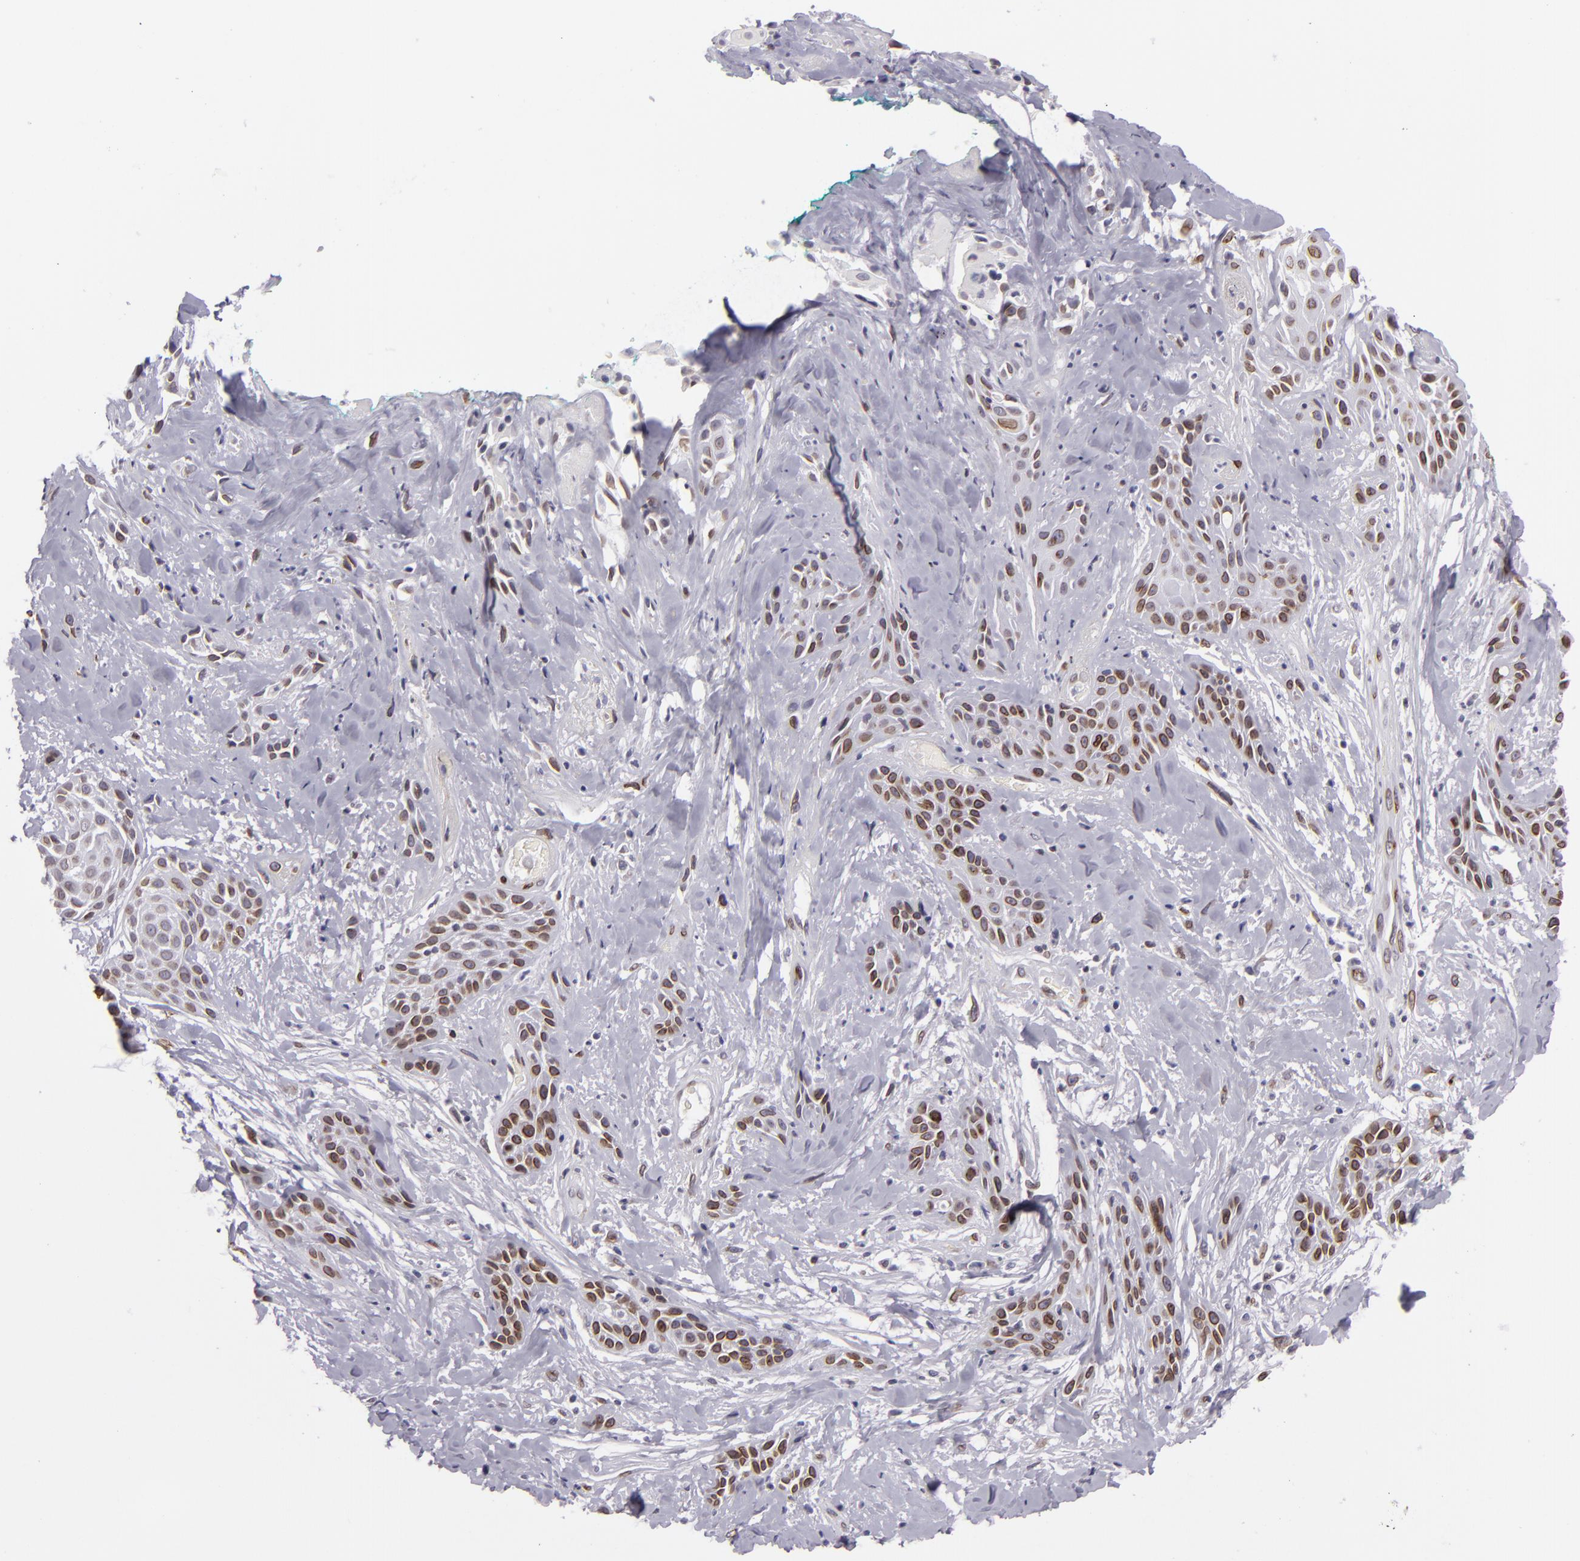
{"staining": {"intensity": "moderate", "quantity": "25%-75%", "location": "nuclear"}, "tissue": "skin cancer", "cell_type": "Tumor cells", "image_type": "cancer", "snomed": [{"axis": "morphology", "description": "Squamous cell carcinoma, NOS"}, {"axis": "topography", "description": "Skin"}, {"axis": "topography", "description": "Anal"}], "caption": "This is a histology image of immunohistochemistry staining of squamous cell carcinoma (skin), which shows moderate staining in the nuclear of tumor cells.", "gene": "EMD", "patient": {"sex": "male", "age": 64}}